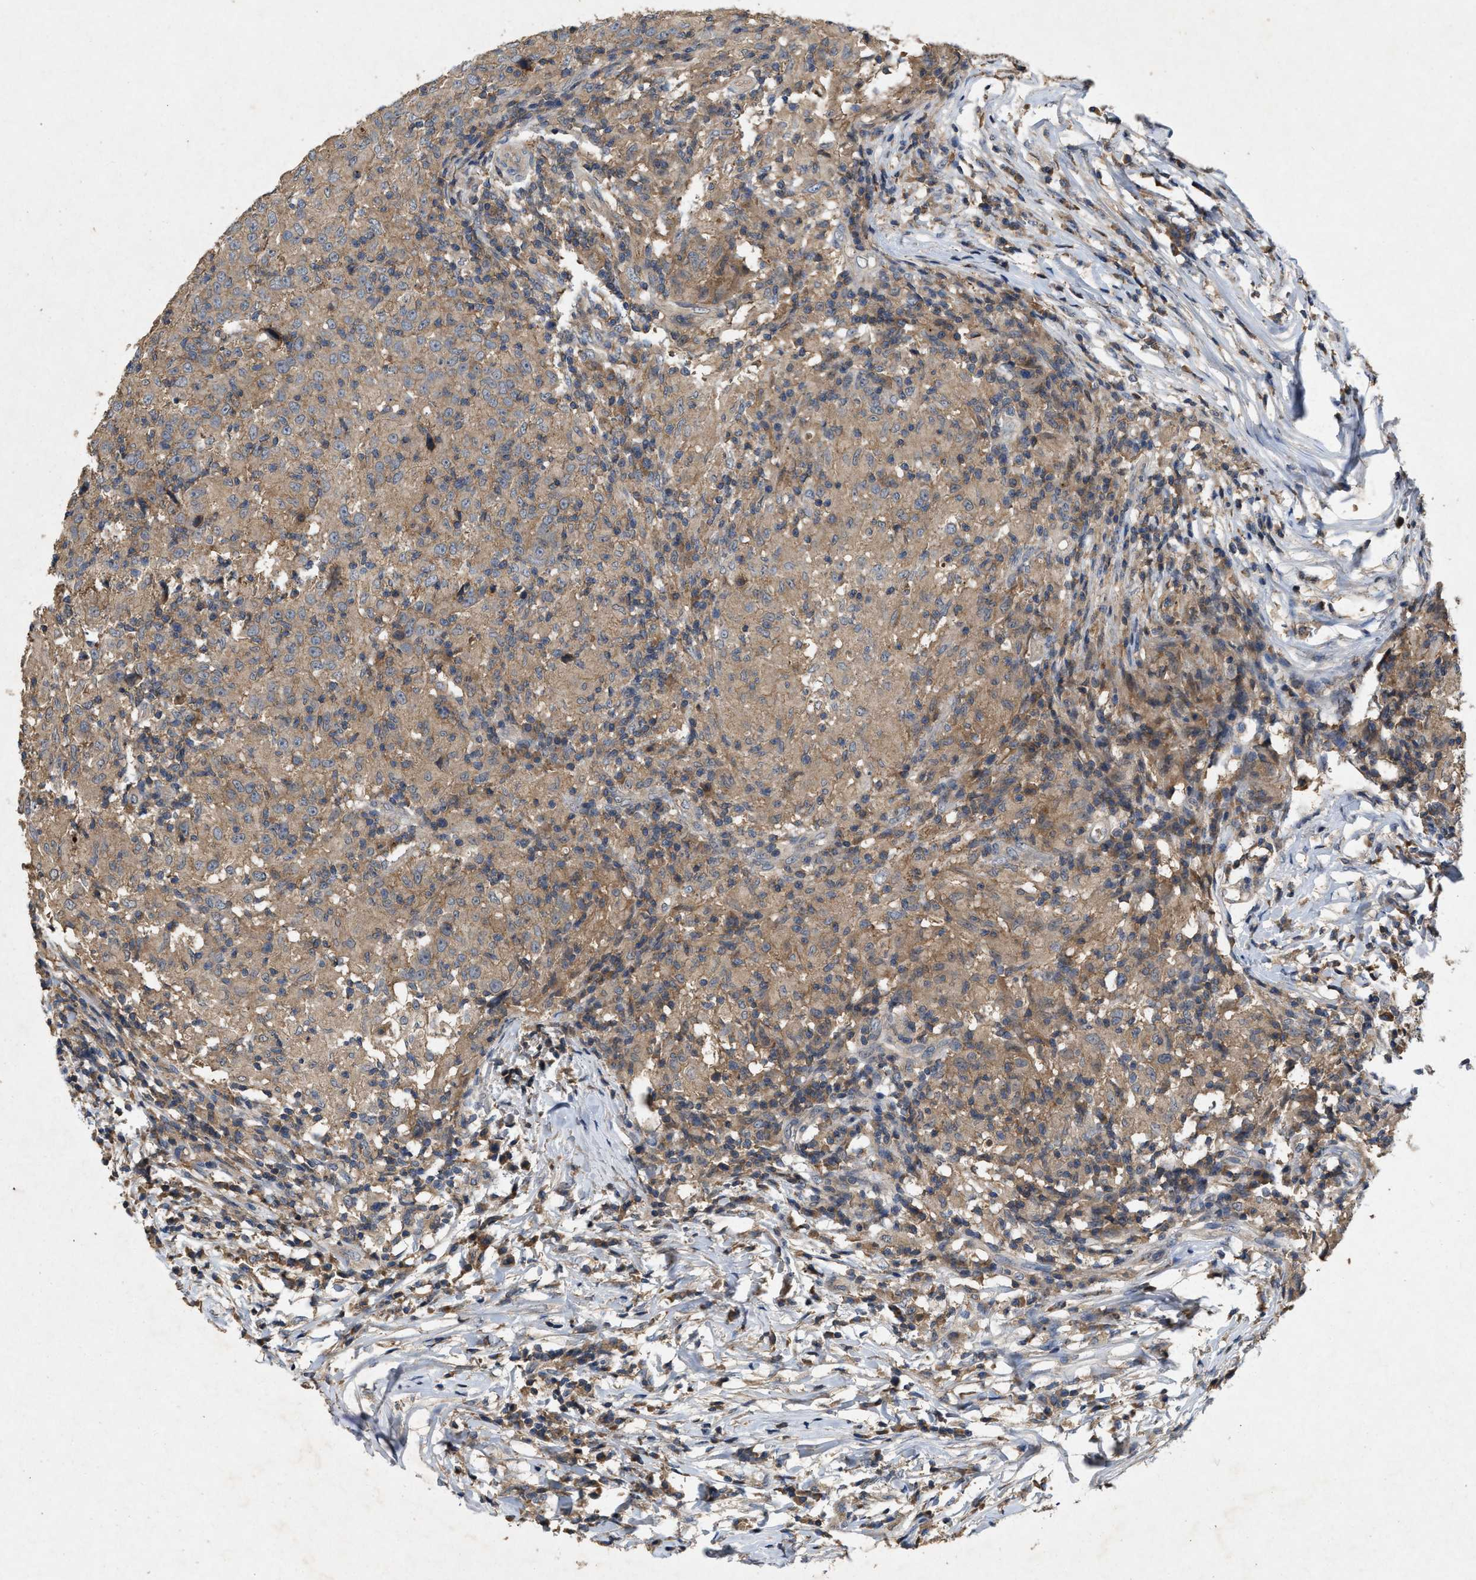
{"staining": {"intensity": "moderate", "quantity": ">75%", "location": "cytoplasmic/membranous"}, "tissue": "head and neck cancer", "cell_type": "Tumor cells", "image_type": "cancer", "snomed": [{"axis": "morphology", "description": "Adenocarcinoma, NOS"}, {"axis": "topography", "description": "Salivary gland"}, {"axis": "topography", "description": "Head-Neck"}], "caption": "Protein expression by IHC displays moderate cytoplasmic/membranous positivity in about >75% of tumor cells in head and neck adenocarcinoma. (DAB (3,3'-diaminobenzidine) IHC, brown staining for protein, blue staining for nuclei).", "gene": "LPAR2", "patient": {"sex": "female", "age": 65}}